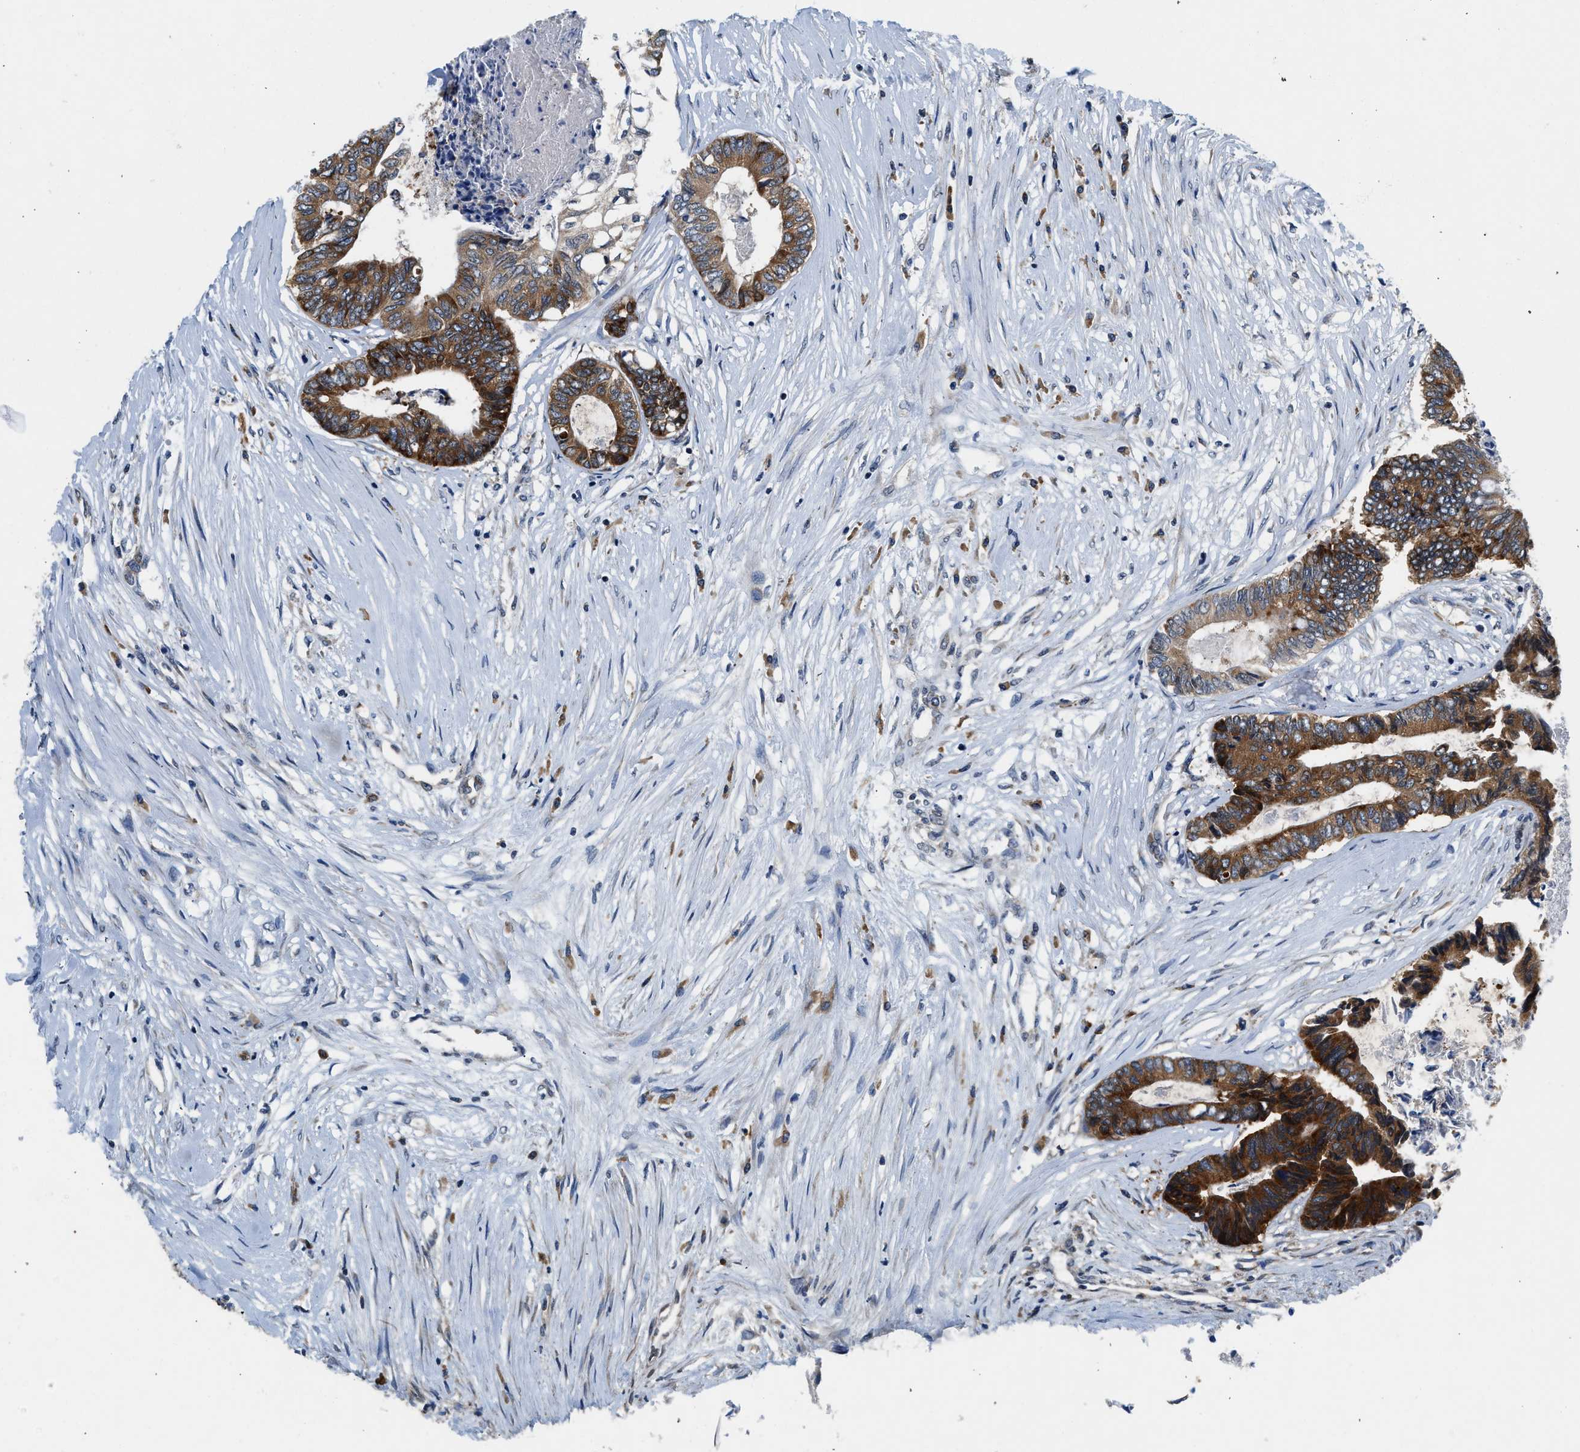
{"staining": {"intensity": "strong", "quantity": ">75%", "location": "cytoplasmic/membranous"}, "tissue": "colorectal cancer", "cell_type": "Tumor cells", "image_type": "cancer", "snomed": [{"axis": "morphology", "description": "Adenocarcinoma, NOS"}, {"axis": "topography", "description": "Rectum"}], "caption": "Colorectal cancer stained with a brown dye demonstrates strong cytoplasmic/membranous positive positivity in about >75% of tumor cells.", "gene": "PA2G4", "patient": {"sex": "male", "age": 63}}